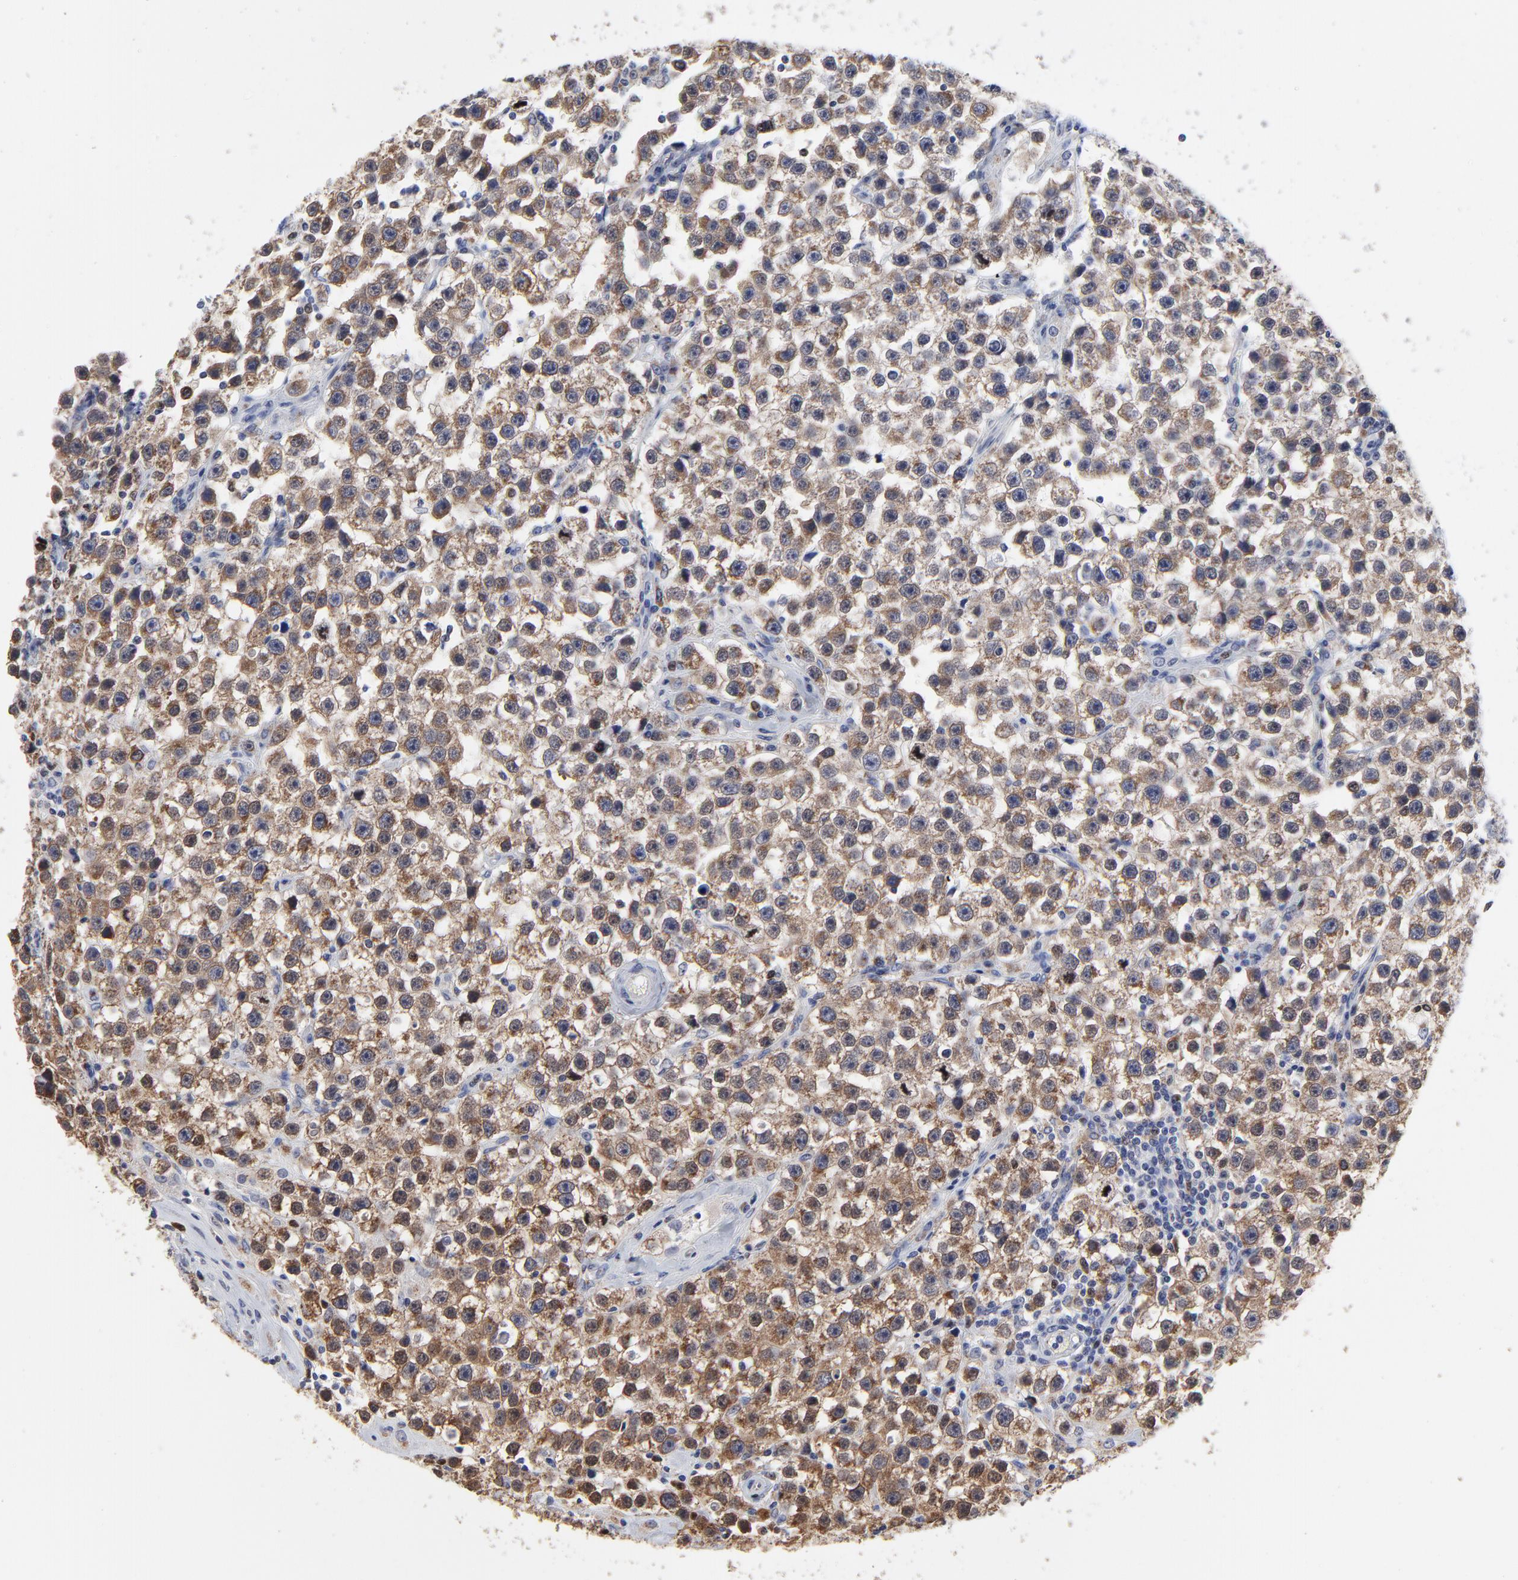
{"staining": {"intensity": "moderate", "quantity": "25%-75%", "location": "cytoplasmic/membranous"}, "tissue": "testis cancer", "cell_type": "Tumor cells", "image_type": "cancer", "snomed": [{"axis": "morphology", "description": "Seminoma, NOS"}, {"axis": "topography", "description": "Testis"}], "caption": "A medium amount of moderate cytoplasmic/membranous positivity is present in about 25%-75% of tumor cells in testis cancer tissue.", "gene": "NCAPH", "patient": {"sex": "male", "age": 32}}